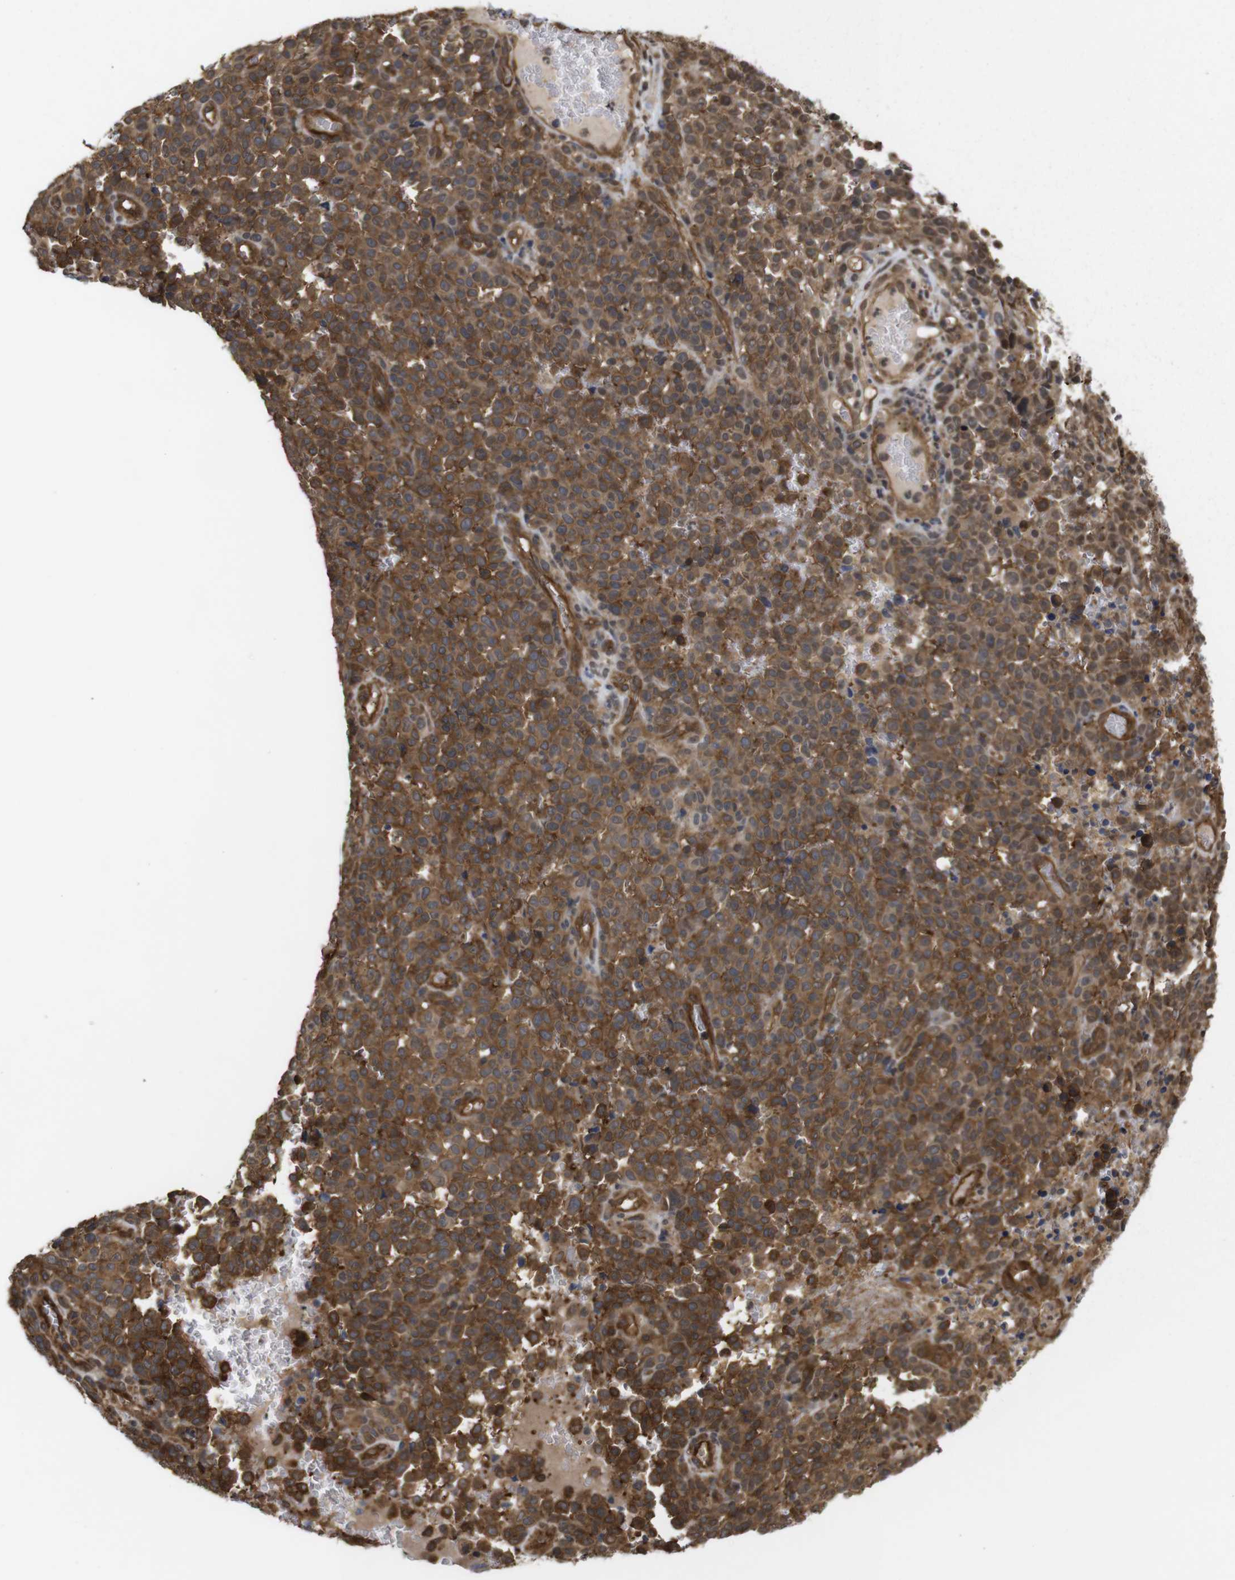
{"staining": {"intensity": "moderate", "quantity": ">75%", "location": "cytoplasmic/membranous"}, "tissue": "melanoma", "cell_type": "Tumor cells", "image_type": "cancer", "snomed": [{"axis": "morphology", "description": "Malignant melanoma, NOS"}, {"axis": "topography", "description": "Skin"}], "caption": "Immunohistochemistry micrograph of neoplastic tissue: malignant melanoma stained using immunohistochemistry reveals medium levels of moderate protein expression localized specifically in the cytoplasmic/membranous of tumor cells, appearing as a cytoplasmic/membranous brown color.", "gene": "NANOS1", "patient": {"sex": "female", "age": 82}}